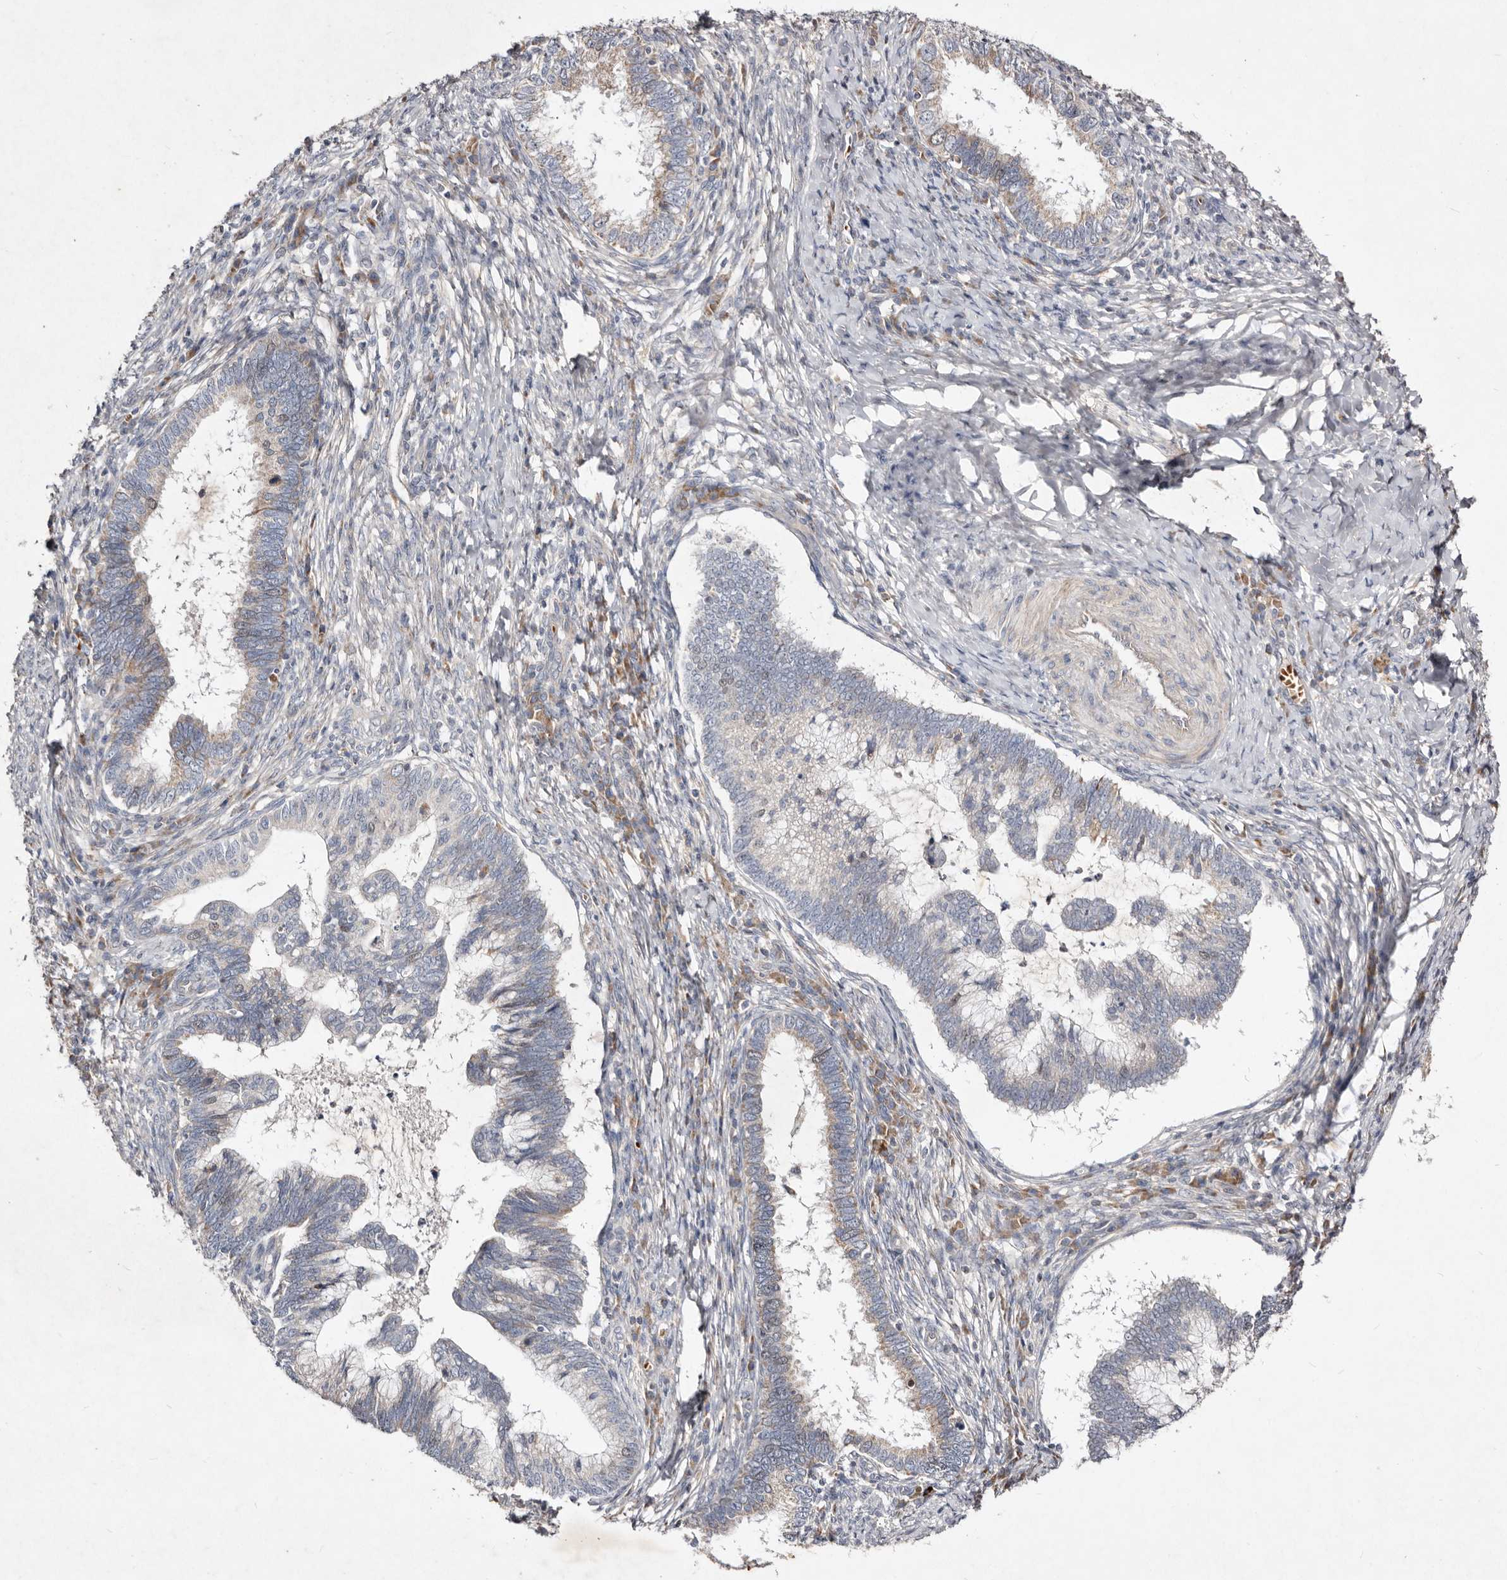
{"staining": {"intensity": "weak", "quantity": "<25%", "location": "cytoplasmic/membranous"}, "tissue": "cervical cancer", "cell_type": "Tumor cells", "image_type": "cancer", "snomed": [{"axis": "morphology", "description": "Adenocarcinoma, NOS"}, {"axis": "topography", "description": "Cervix"}], "caption": "High power microscopy photomicrograph of an immunohistochemistry image of cervical cancer, revealing no significant staining in tumor cells. (DAB IHC with hematoxylin counter stain).", "gene": "SLC25A20", "patient": {"sex": "female", "age": 36}}